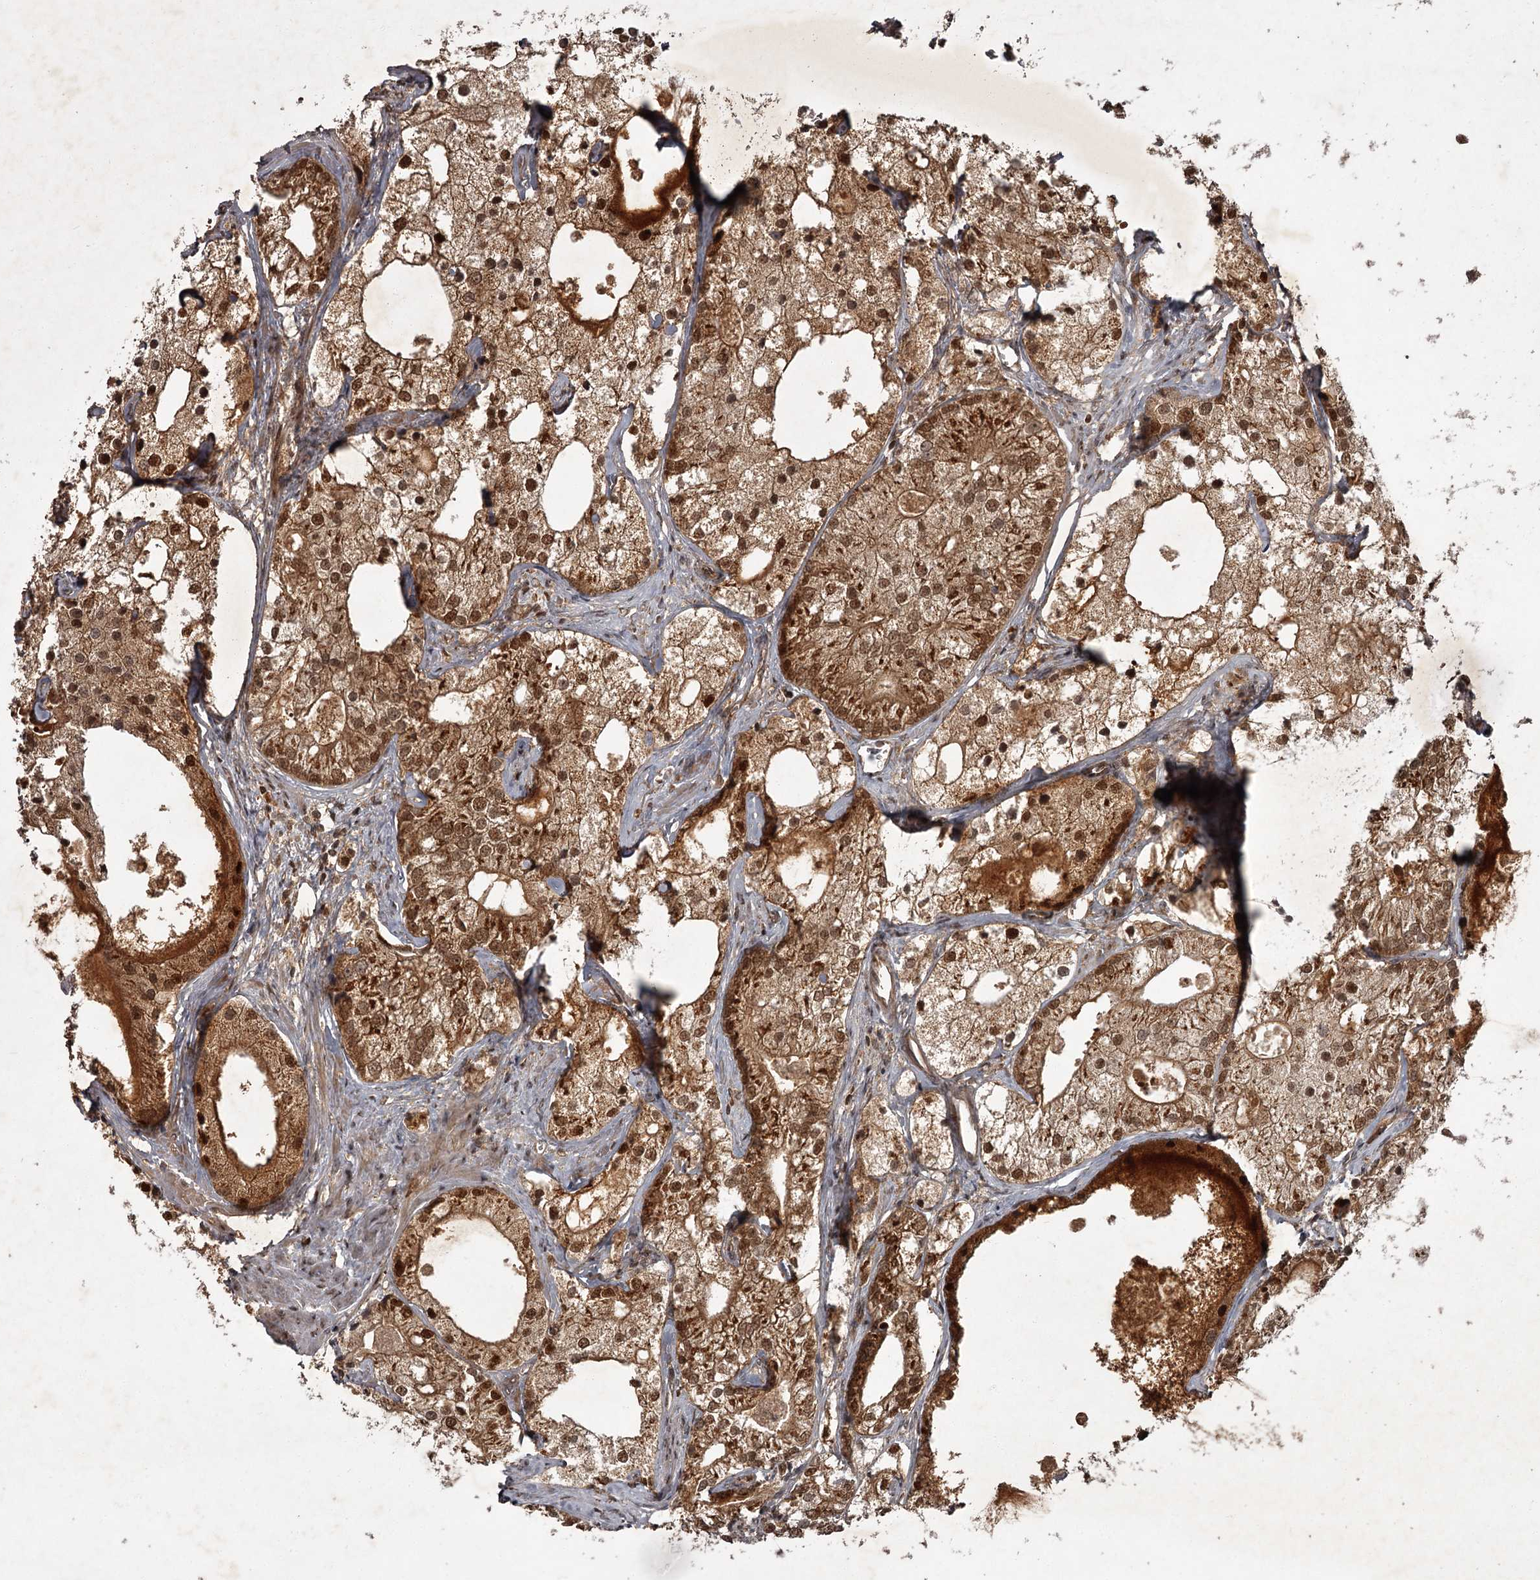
{"staining": {"intensity": "moderate", "quantity": ">75%", "location": "cytoplasmic/membranous,nuclear"}, "tissue": "prostate cancer", "cell_type": "Tumor cells", "image_type": "cancer", "snomed": [{"axis": "morphology", "description": "Adenocarcinoma, Low grade"}, {"axis": "topography", "description": "Prostate"}], "caption": "Prostate adenocarcinoma (low-grade) stained for a protein (brown) exhibits moderate cytoplasmic/membranous and nuclear positive staining in about >75% of tumor cells.", "gene": "TBC1D23", "patient": {"sex": "male", "age": 69}}